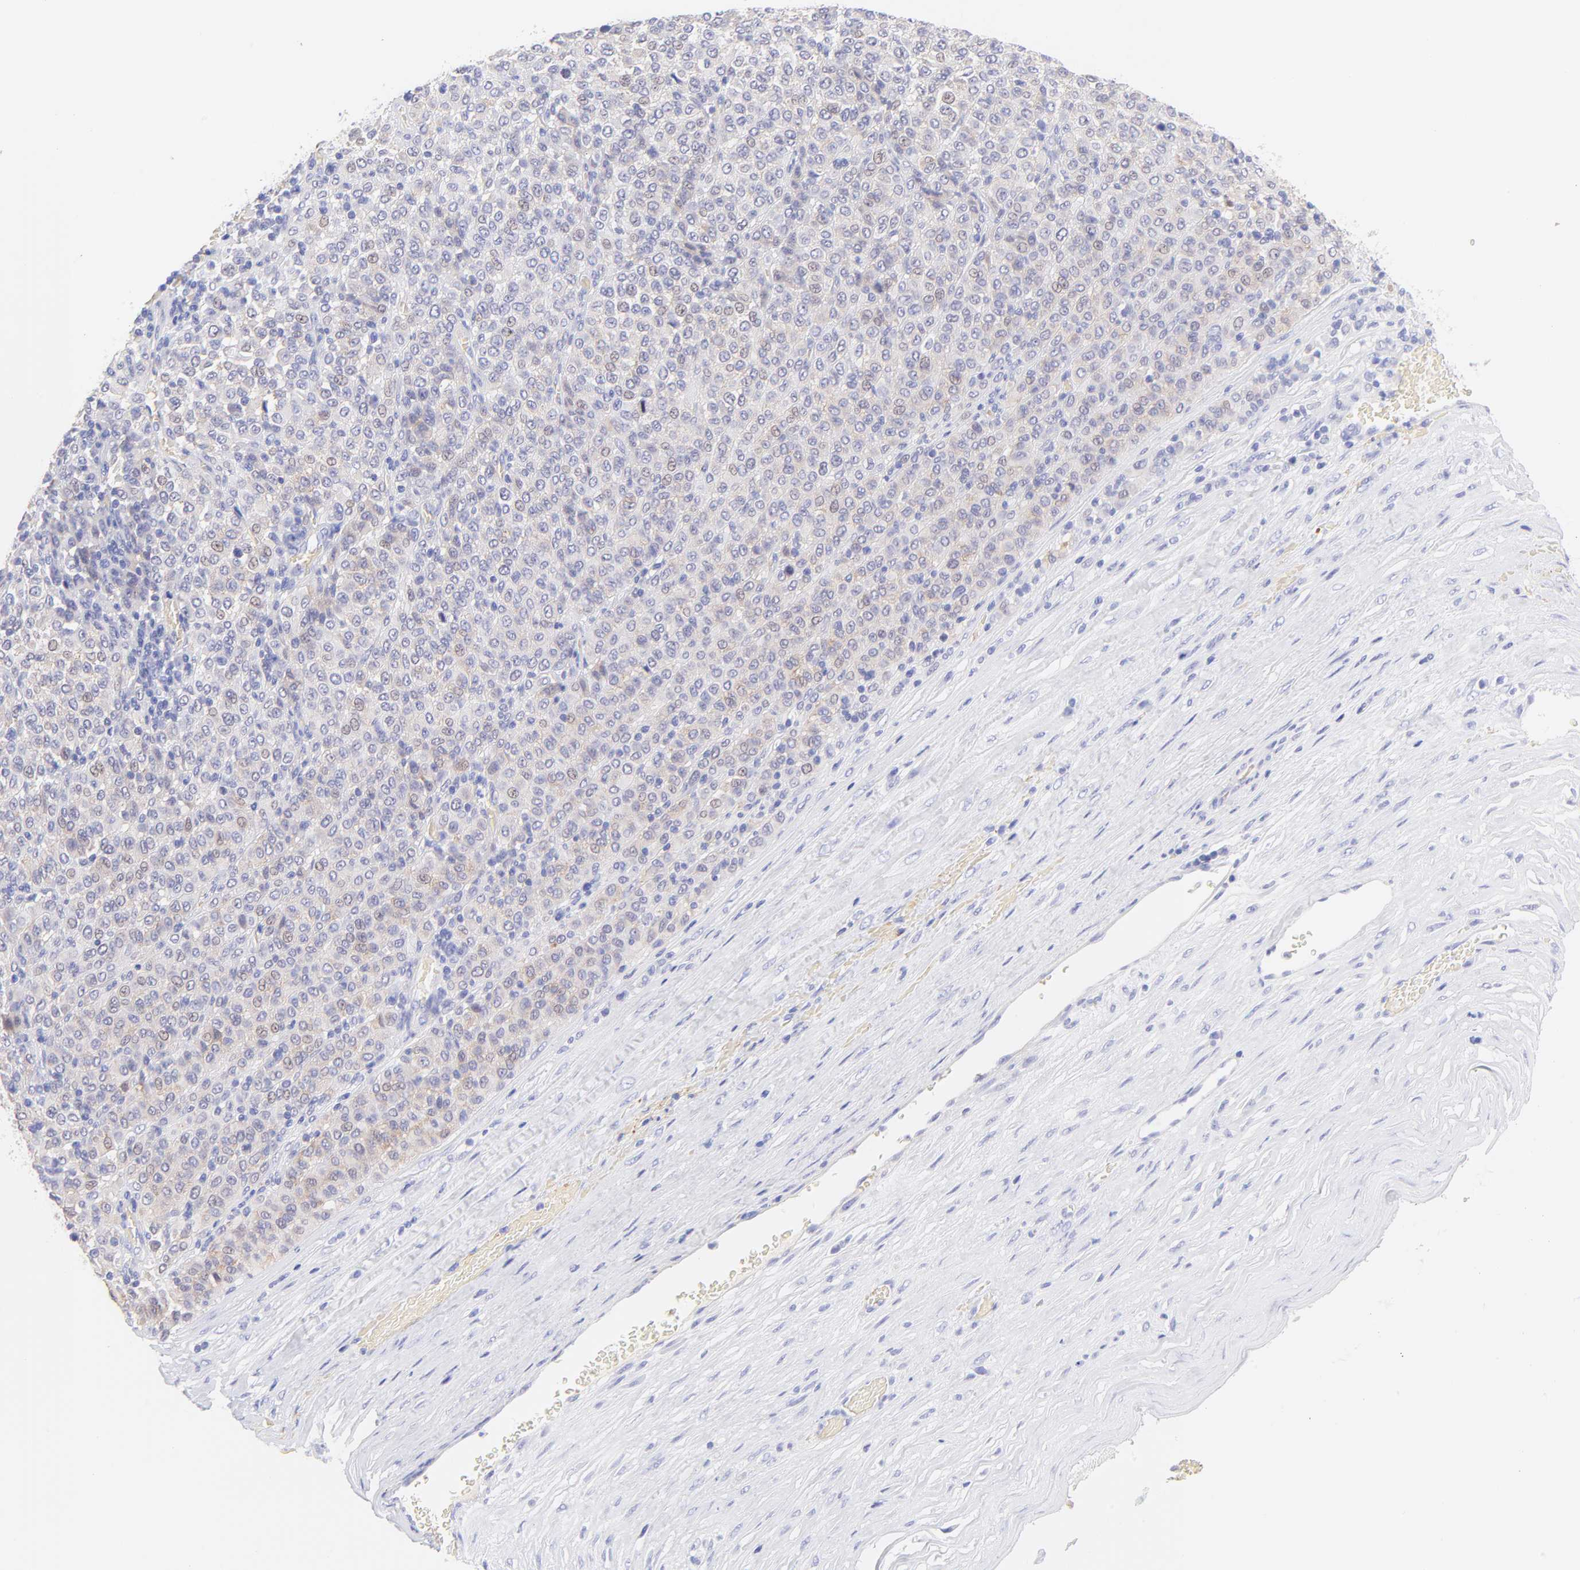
{"staining": {"intensity": "weak", "quantity": "25%-75%", "location": "cytoplasmic/membranous"}, "tissue": "melanoma", "cell_type": "Tumor cells", "image_type": "cancer", "snomed": [{"axis": "morphology", "description": "Malignant melanoma, Metastatic site"}, {"axis": "topography", "description": "Pancreas"}], "caption": "Melanoma stained with DAB (3,3'-diaminobenzidine) immunohistochemistry demonstrates low levels of weak cytoplasmic/membranous positivity in about 25%-75% of tumor cells.", "gene": "FRMPD3", "patient": {"sex": "female", "age": 30}}